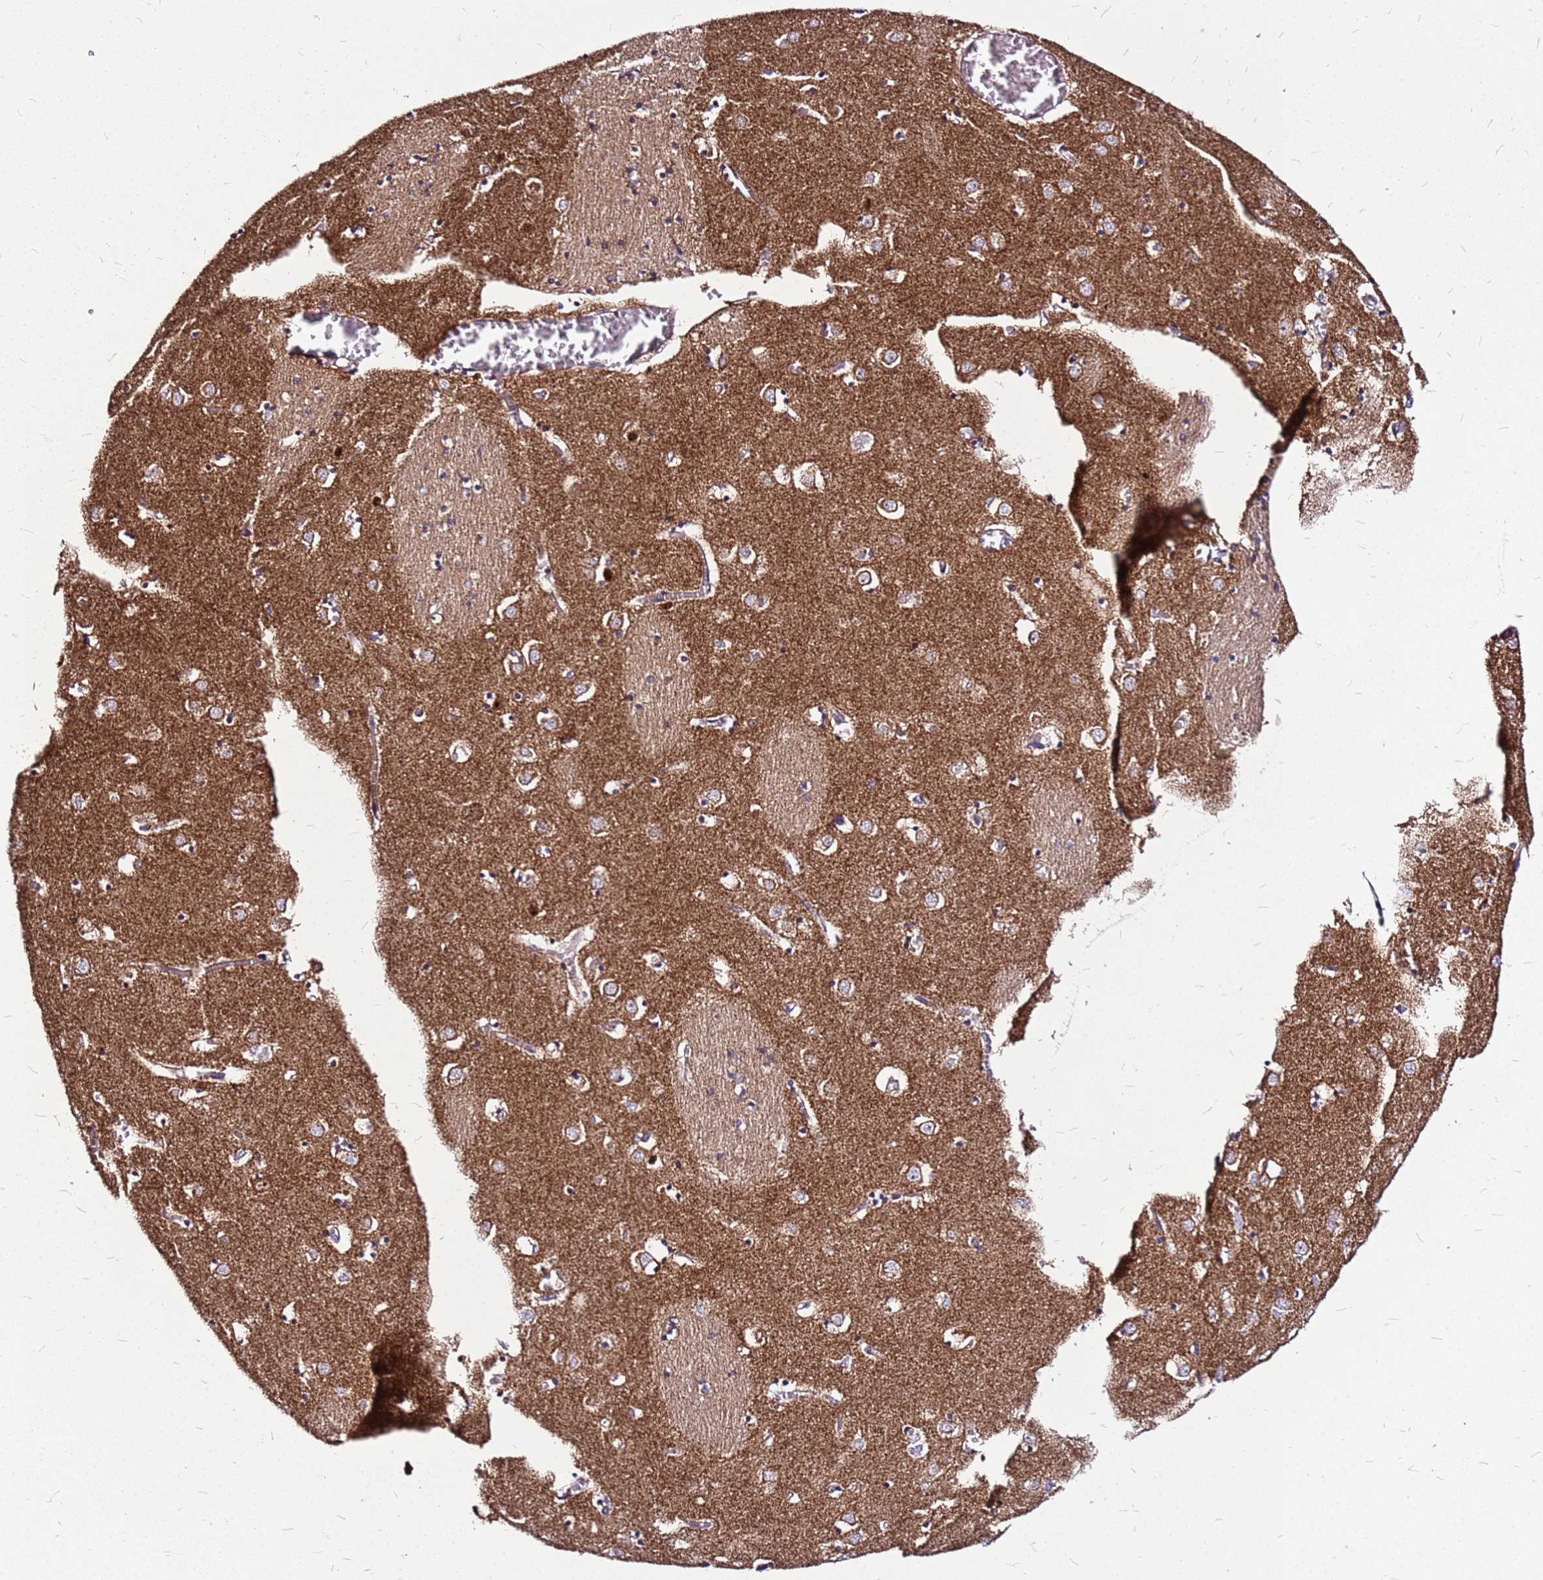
{"staining": {"intensity": "weak", "quantity": "25%-75%", "location": "cytoplasmic/membranous"}, "tissue": "caudate", "cell_type": "Glial cells", "image_type": "normal", "snomed": [{"axis": "morphology", "description": "Normal tissue, NOS"}, {"axis": "topography", "description": "Lateral ventricle wall"}], "caption": "Caudate stained with a brown dye demonstrates weak cytoplasmic/membranous positive staining in approximately 25%-75% of glial cells.", "gene": "OR51T1", "patient": {"sex": "male", "age": 70}}